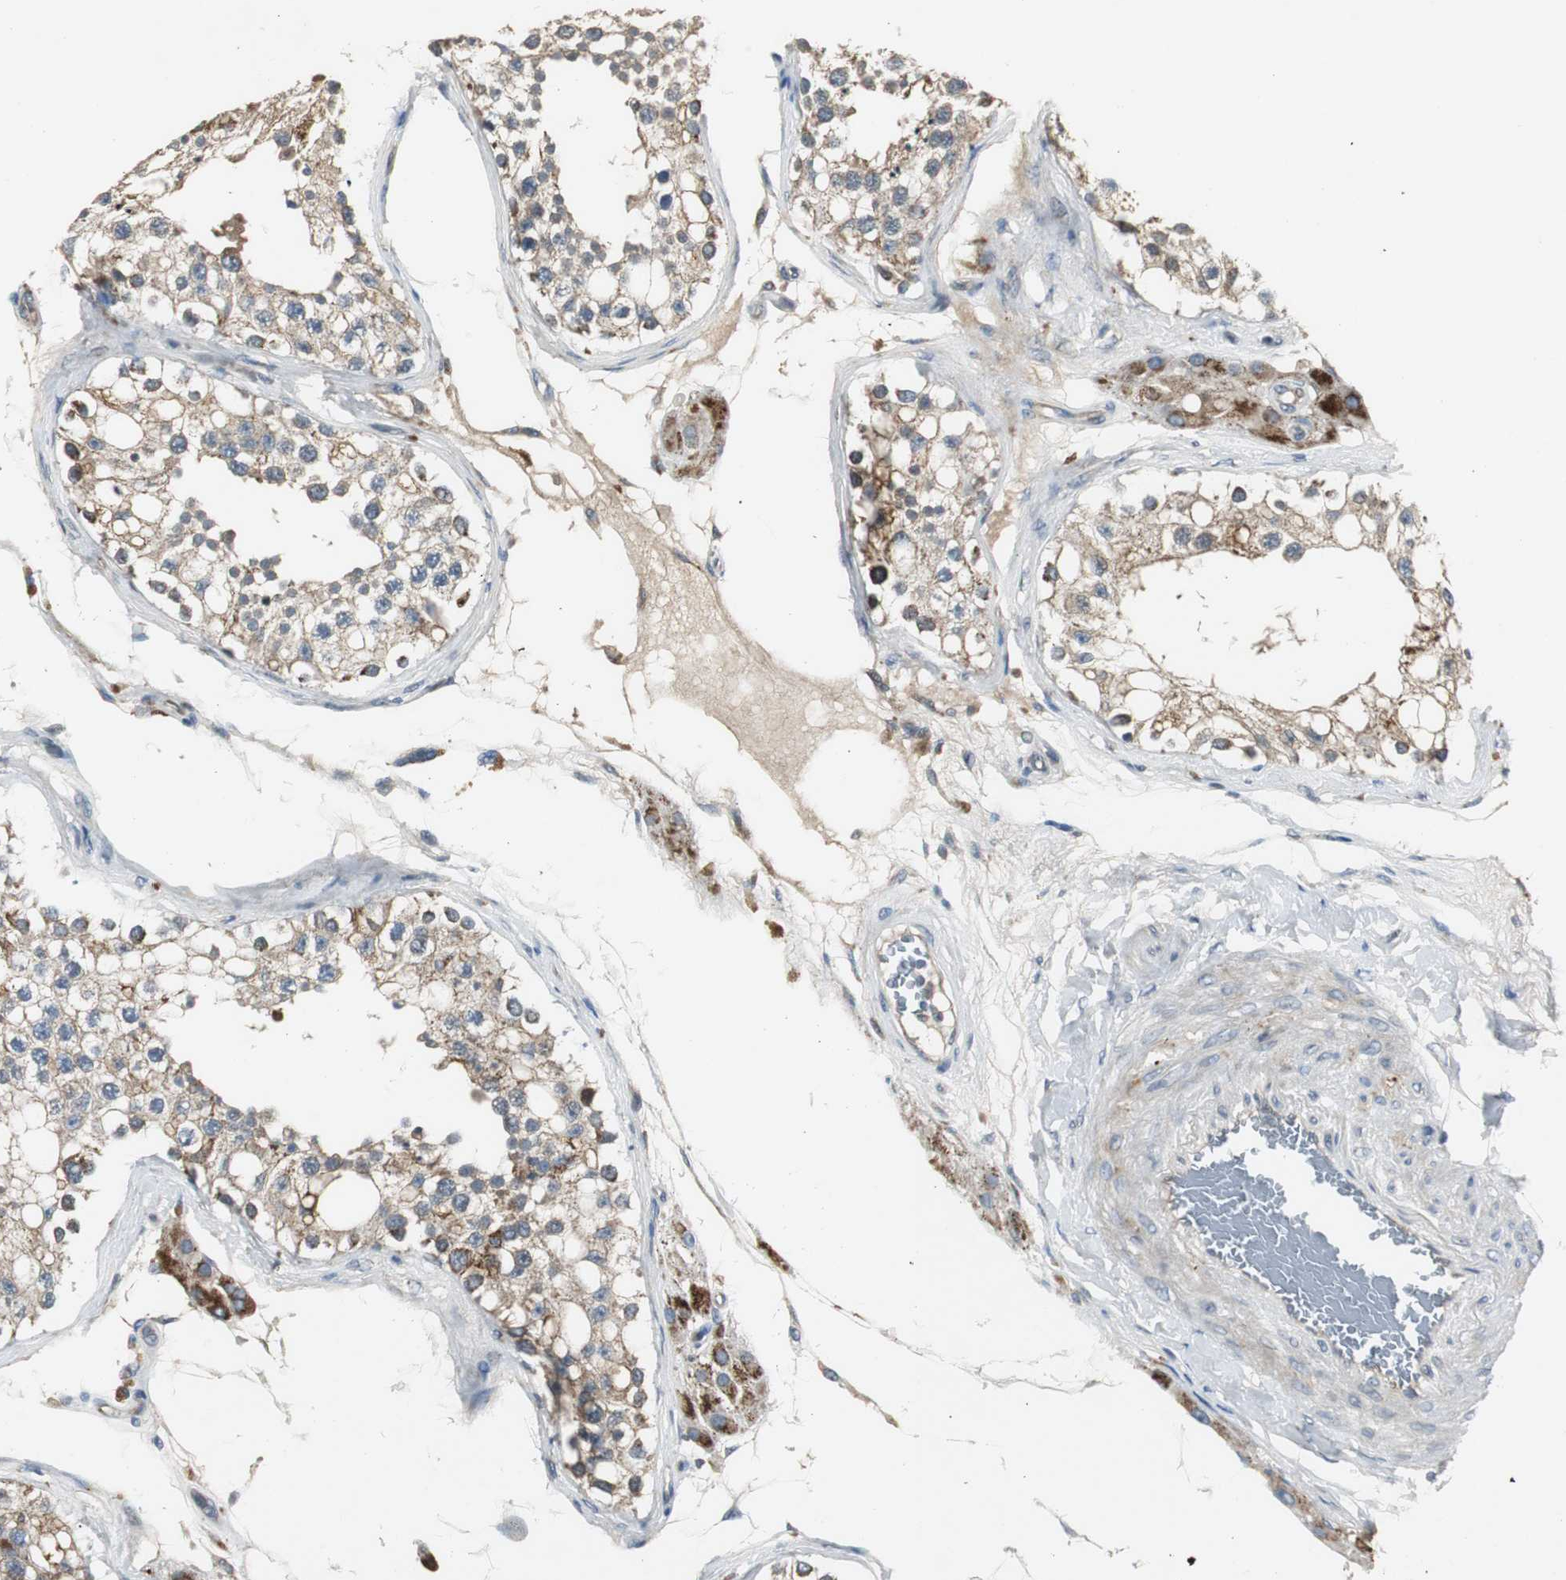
{"staining": {"intensity": "weak", "quantity": ">75%", "location": "cytoplasmic/membranous"}, "tissue": "testis", "cell_type": "Cells in seminiferous ducts", "image_type": "normal", "snomed": [{"axis": "morphology", "description": "Normal tissue, NOS"}, {"axis": "topography", "description": "Testis"}], "caption": "Immunohistochemistry of normal testis reveals low levels of weak cytoplasmic/membranous expression in approximately >75% of cells in seminiferous ducts. The protein of interest is shown in brown color, while the nuclei are stained blue.", "gene": "MYT1", "patient": {"sex": "male", "age": 68}}